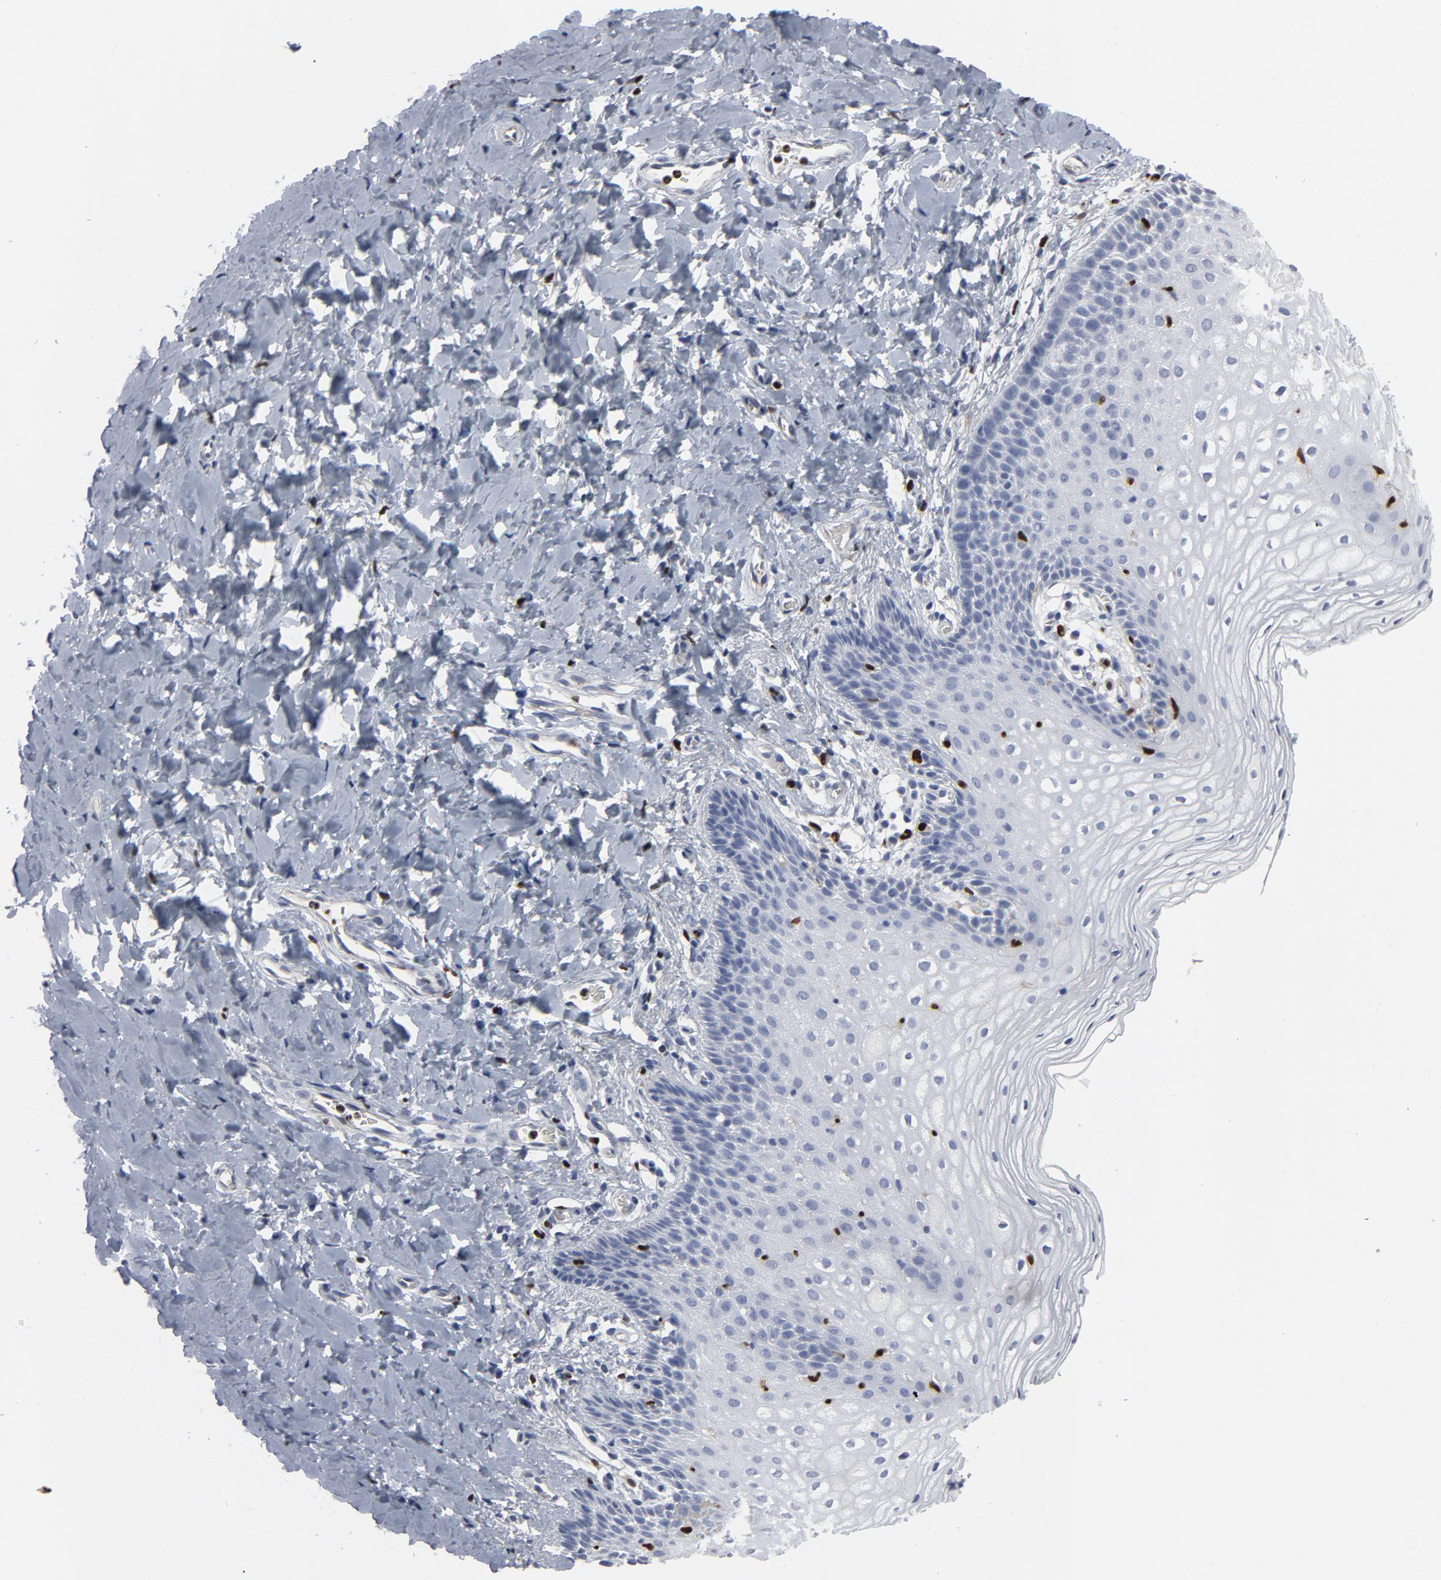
{"staining": {"intensity": "negative", "quantity": "none", "location": "none"}, "tissue": "vagina", "cell_type": "Squamous epithelial cells", "image_type": "normal", "snomed": [{"axis": "morphology", "description": "Normal tissue, NOS"}, {"axis": "topography", "description": "Vagina"}], "caption": "Immunohistochemical staining of benign human vagina shows no significant expression in squamous epithelial cells.", "gene": "SPI1", "patient": {"sex": "female", "age": 55}}